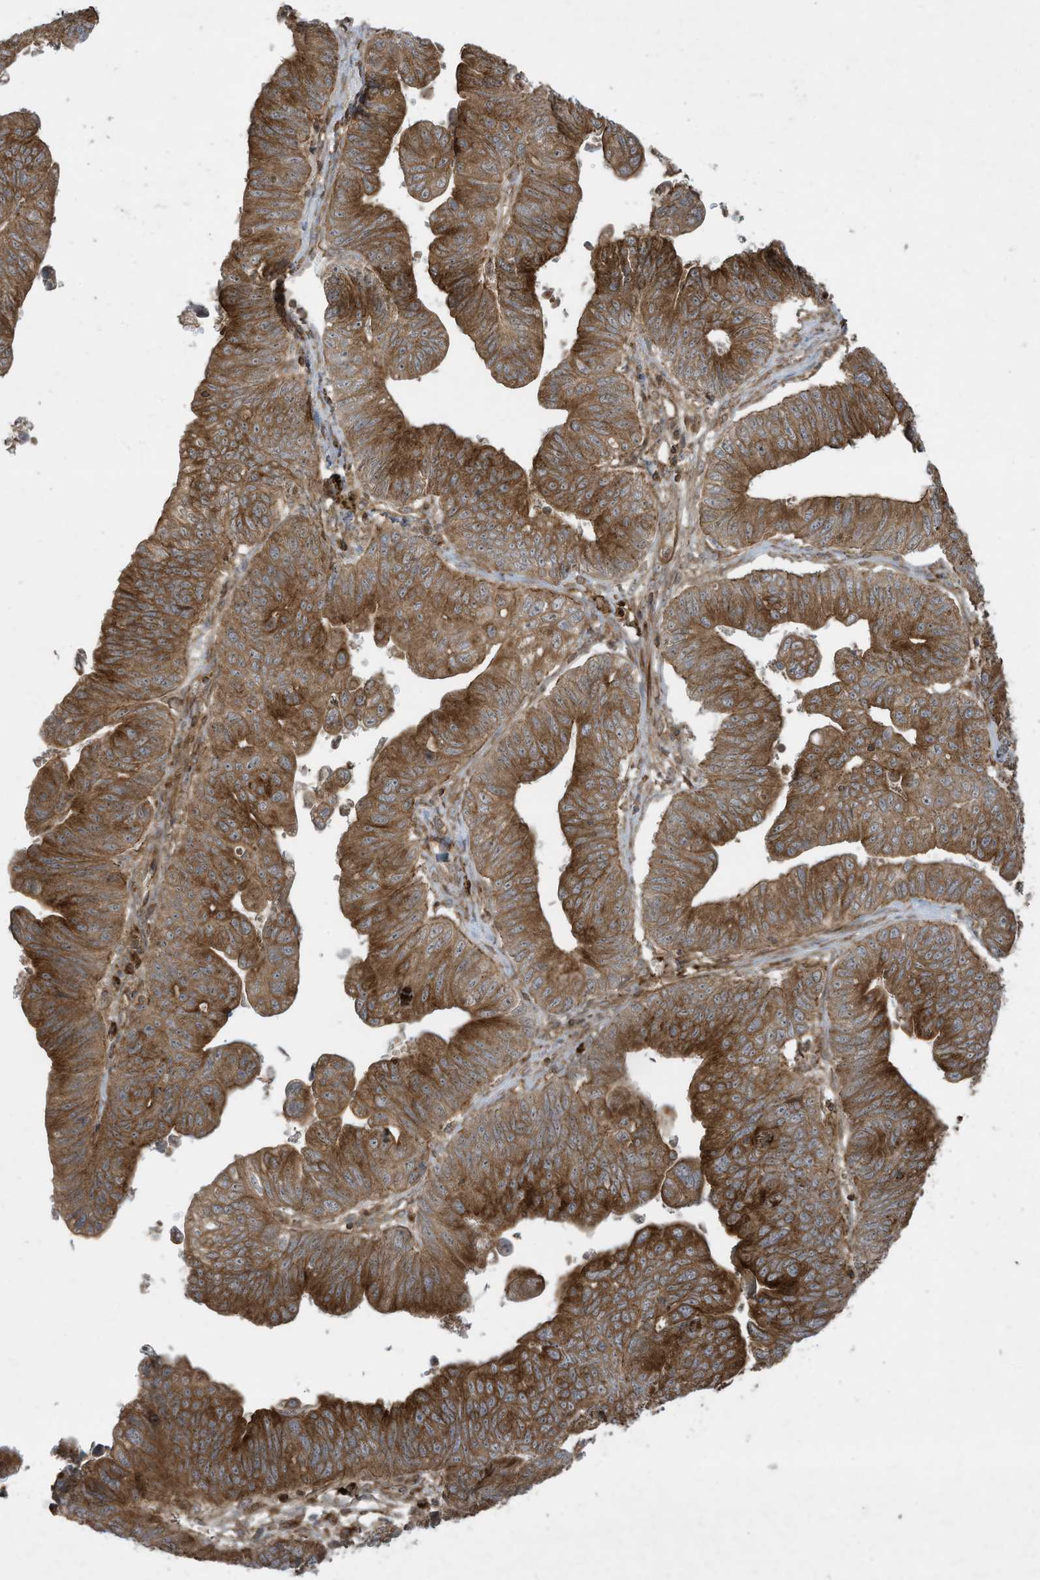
{"staining": {"intensity": "strong", "quantity": ">75%", "location": "cytoplasmic/membranous"}, "tissue": "stomach cancer", "cell_type": "Tumor cells", "image_type": "cancer", "snomed": [{"axis": "morphology", "description": "Adenocarcinoma, NOS"}, {"axis": "topography", "description": "Stomach"}], "caption": "Adenocarcinoma (stomach) stained with immunohistochemistry (IHC) displays strong cytoplasmic/membranous positivity in approximately >75% of tumor cells.", "gene": "DDIT4", "patient": {"sex": "male", "age": 59}}